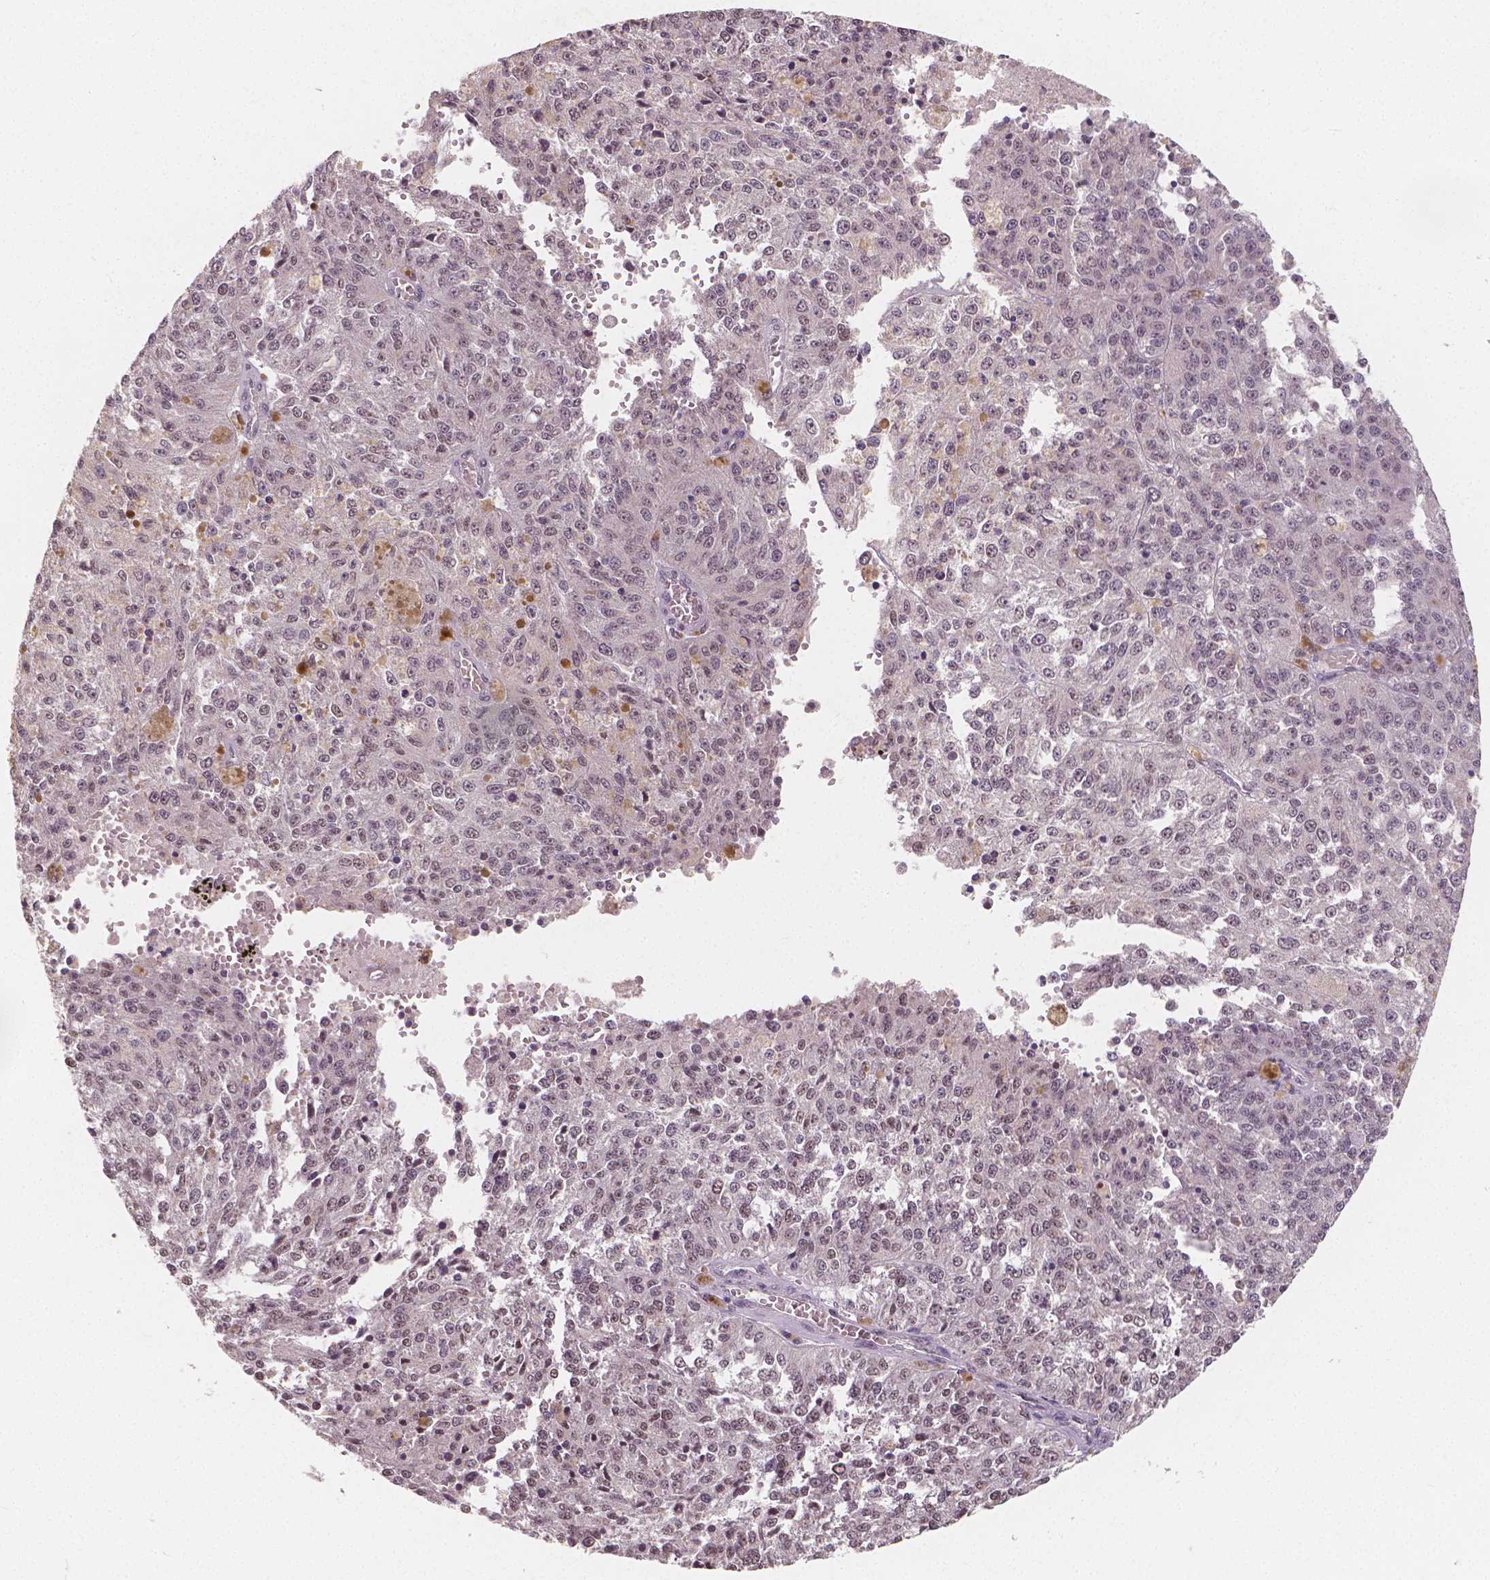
{"staining": {"intensity": "weak", "quantity": "25%-75%", "location": "nuclear"}, "tissue": "melanoma", "cell_type": "Tumor cells", "image_type": "cancer", "snomed": [{"axis": "morphology", "description": "Malignant melanoma, Metastatic site"}, {"axis": "topography", "description": "Lymph node"}], "caption": "Weak nuclear staining is appreciated in about 25%-75% of tumor cells in malignant melanoma (metastatic site). The protein is shown in brown color, while the nuclei are stained blue.", "gene": "NOLC1", "patient": {"sex": "female", "age": 64}}